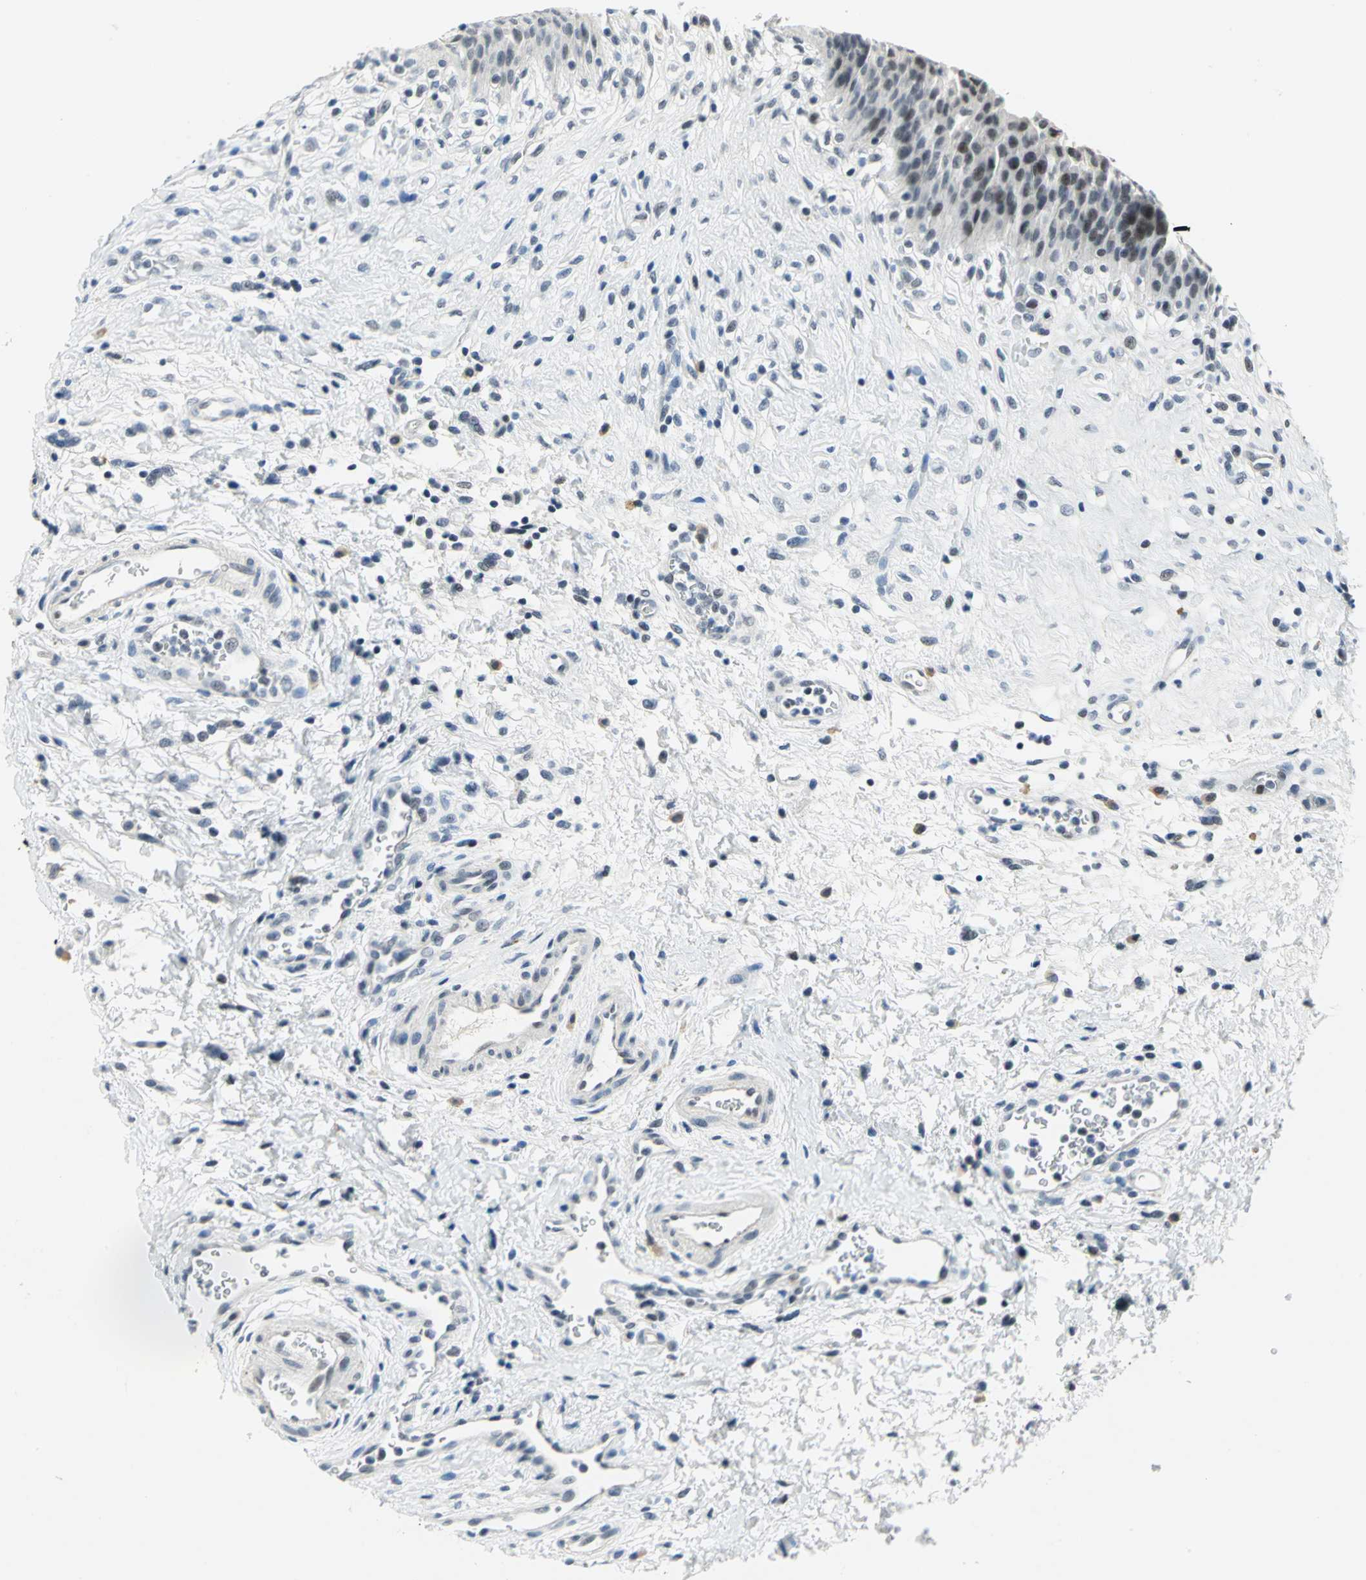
{"staining": {"intensity": "strong", "quantity": ">75%", "location": "nuclear"}, "tissue": "urinary bladder", "cell_type": "Urothelial cells", "image_type": "normal", "snomed": [{"axis": "morphology", "description": "Normal tissue, NOS"}, {"axis": "morphology", "description": "Dysplasia, NOS"}, {"axis": "topography", "description": "Urinary bladder"}], "caption": "Strong nuclear protein staining is present in approximately >75% of urothelial cells in urinary bladder. Nuclei are stained in blue.", "gene": "RAD17", "patient": {"sex": "male", "age": 35}}